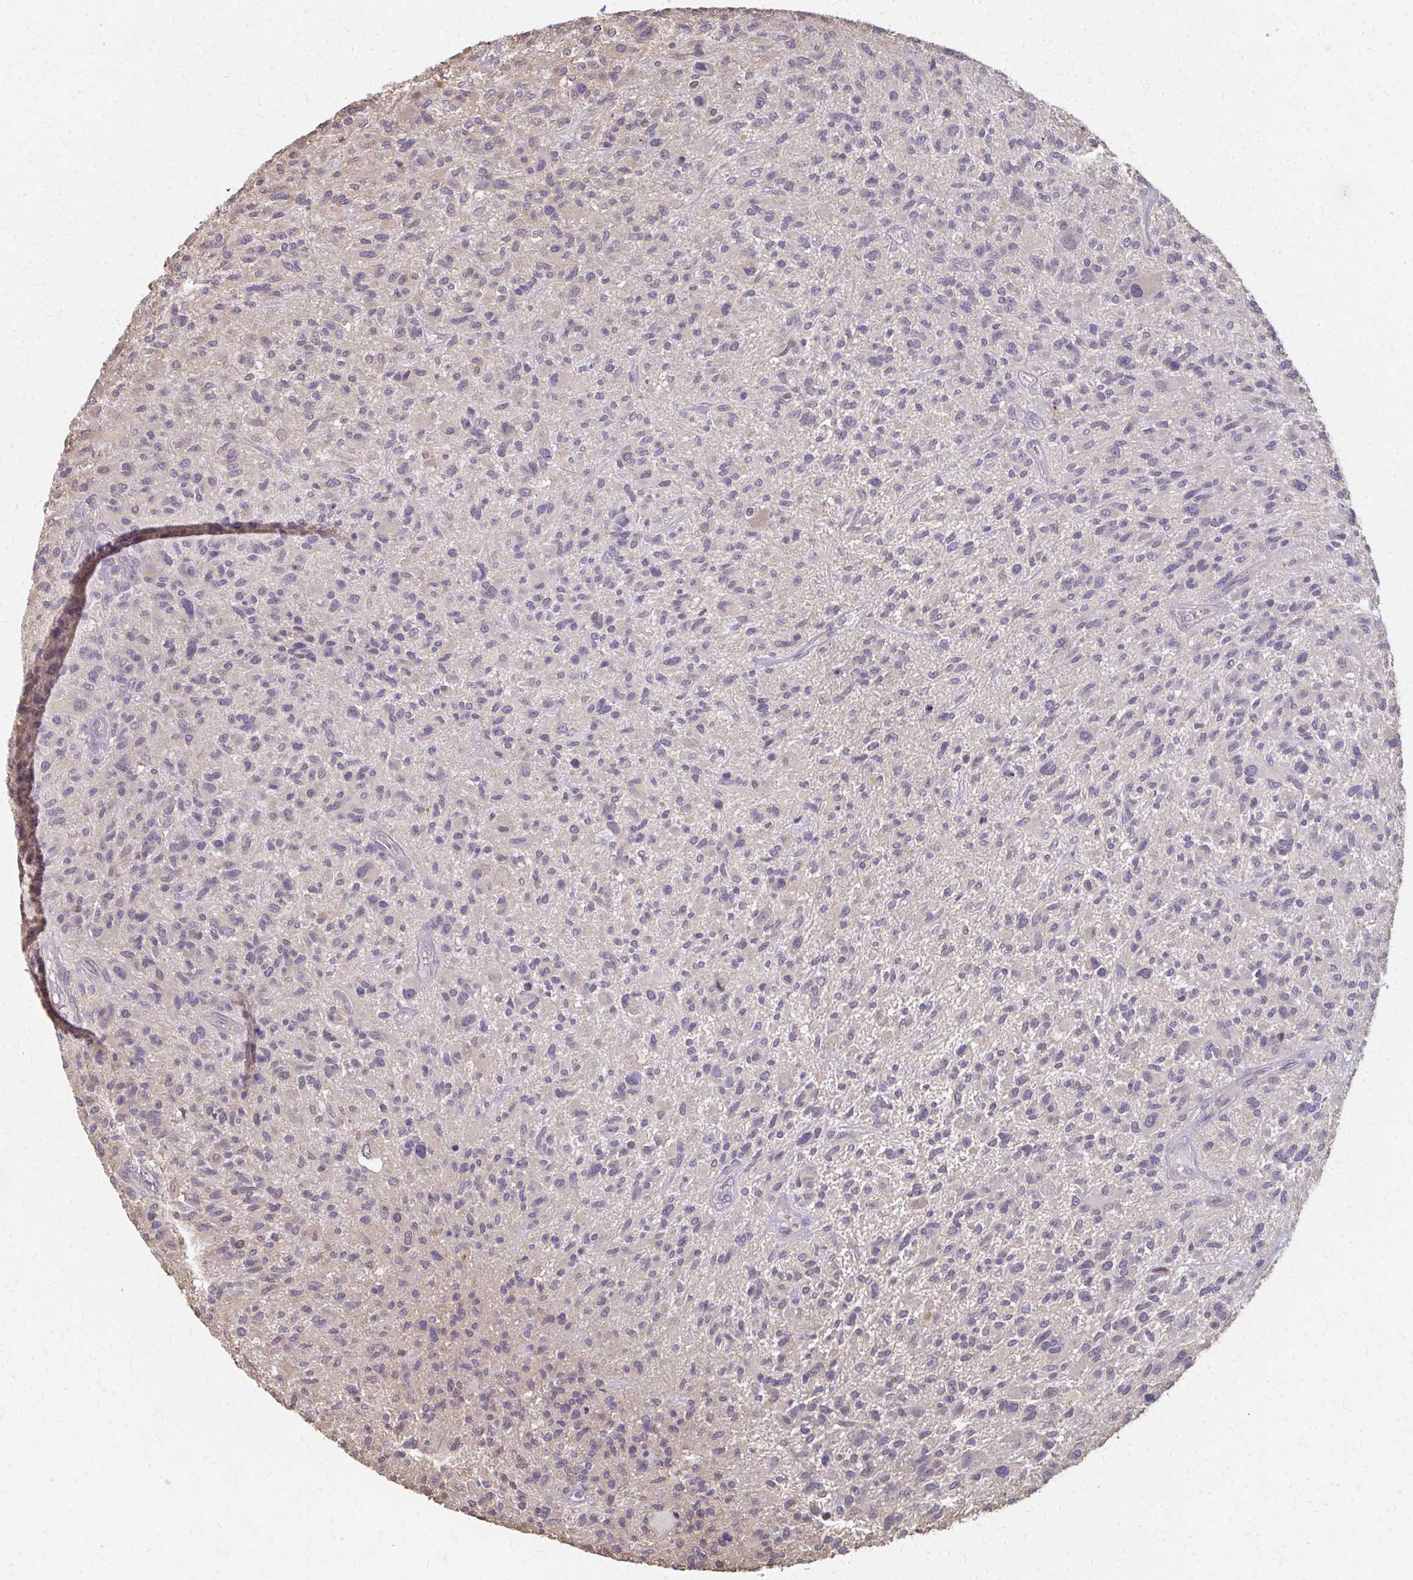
{"staining": {"intensity": "negative", "quantity": "none", "location": "none"}, "tissue": "glioma", "cell_type": "Tumor cells", "image_type": "cancer", "snomed": [{"axis": "morphology", "description": "Glioma, malignant, High grade"}, {"axis": "topography", "description": "Brain"}], "caption": "Malignant glioma (high-grade) was stained to show a protein in brown. There is no significant staining in tumor cells.", "gene": "RABGAP1L", "patient": {"sex": "male", "age": 47}}